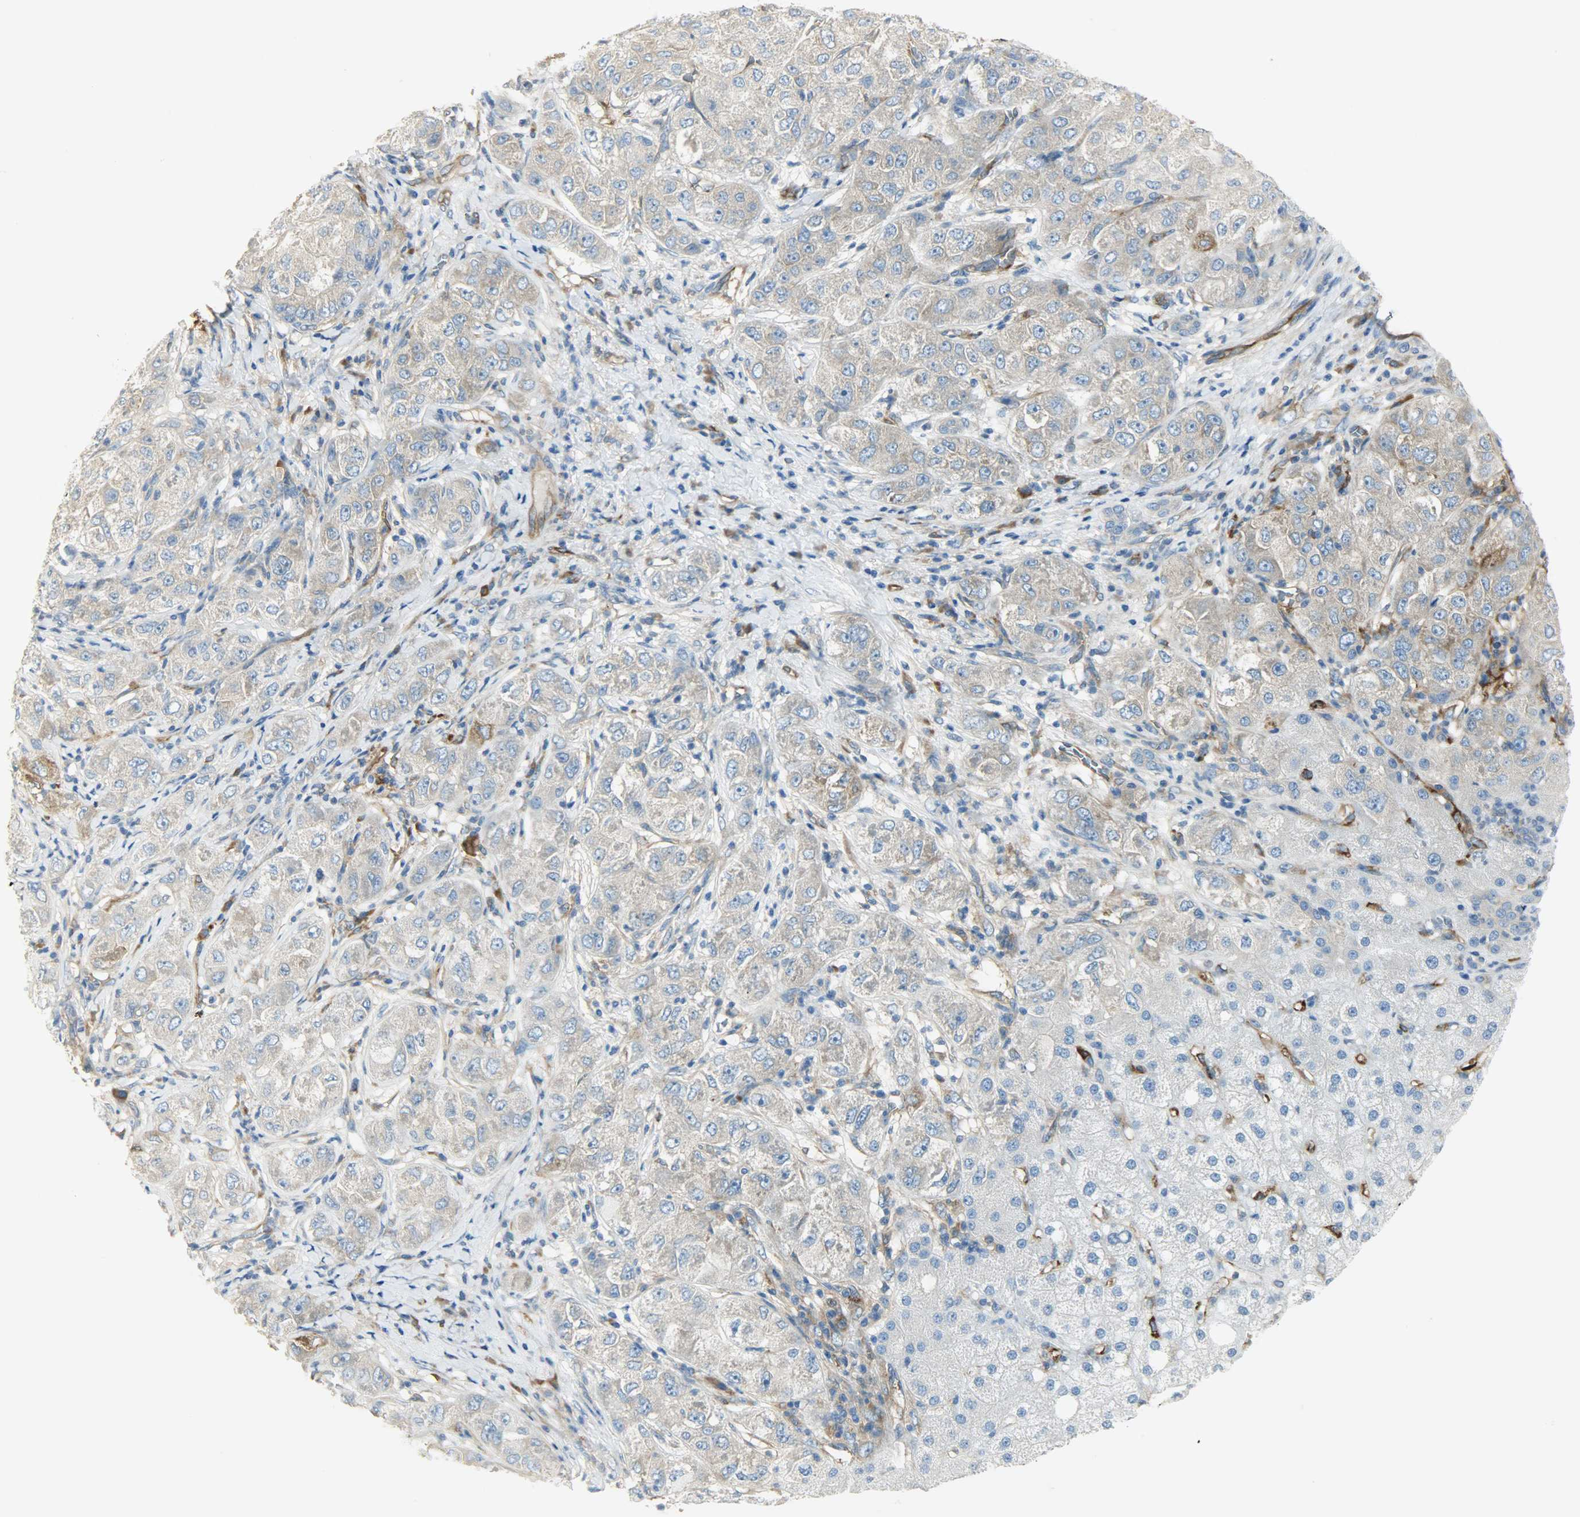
{"staining": {"intensity": "moderate", "quantity": "25%-75%", "location": "cytoplasmic/membranous"}, "tissue": "liver cancer", "cell_type": "Tumor cells", "image_type": "cancer", "snomed": [{"axis": "morphology", "description": "Carcinoma, Hepatocellular, NOS"}, {"axis": "topography", "description": "Liver"}], "caption": "Protein staining of liver cancer (hepatocellular carcinoma) tissue demonstrates moderate cytoplasmic/membranous staining in approximately 25%-75% of tumor cells.", "gene": "WARS1", "patient": {"sex": "male", "age": 80}}